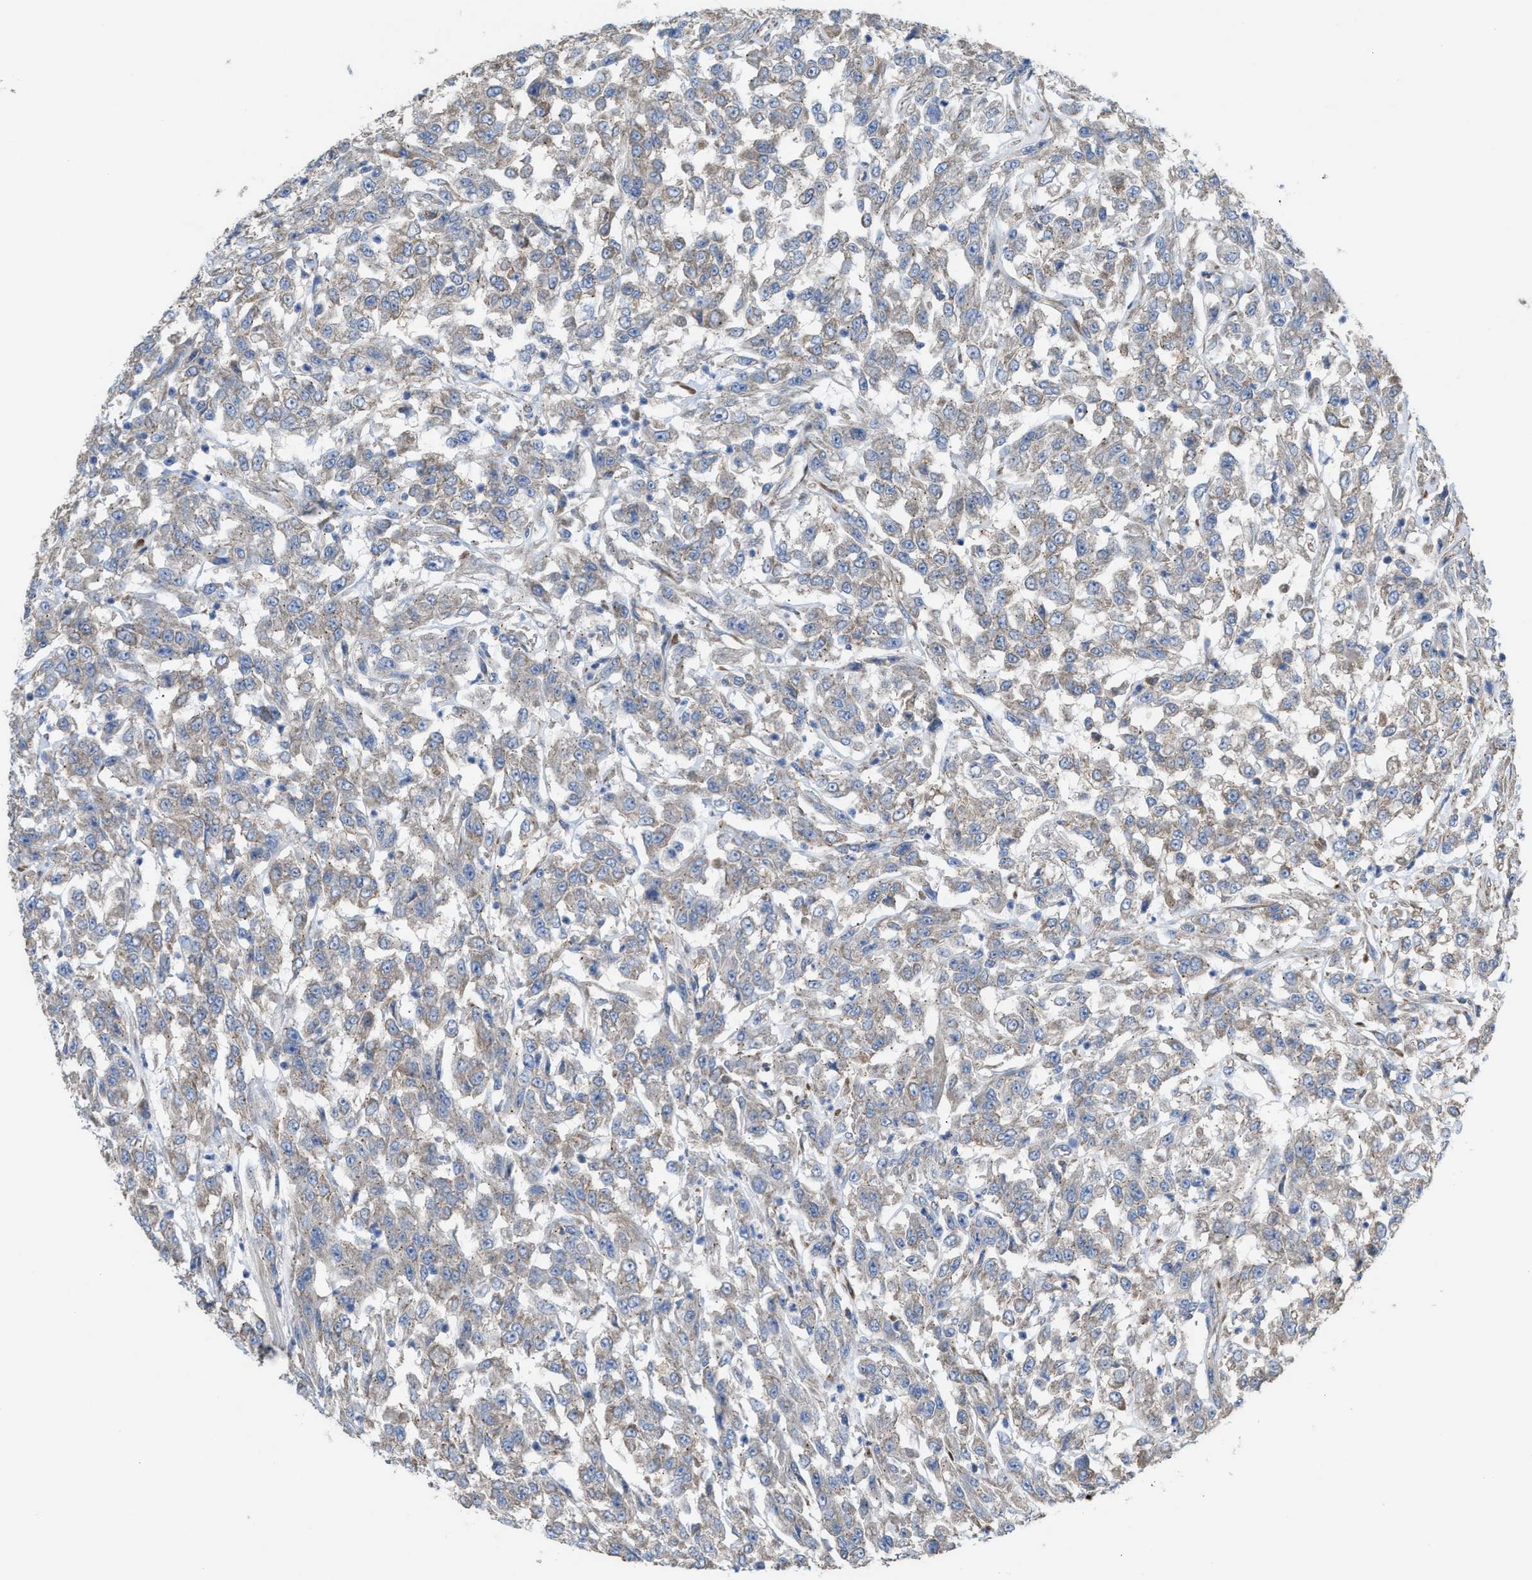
{"staining": {"intensity": "moderate", "quantity": "25%-75%", "location": "cytoplasmic/membranous"}, "tissue": "urothelial cancer", "cell_type": "Tumor cells", "image_type": "cancer", "snomed": [{"axis": "morphology", "description": "Urothelial carcinoma, High grade"}, {"axis": "topography", "description": "Urinary bladder"}], "caption": "Protein expression analysis of urothelial cancer displays moderate cytoplasmic/membranous expression in about 25%-75% of tumor cells.", "gene": "OXSM", "patient": {"sex": "male", "age": 46}}